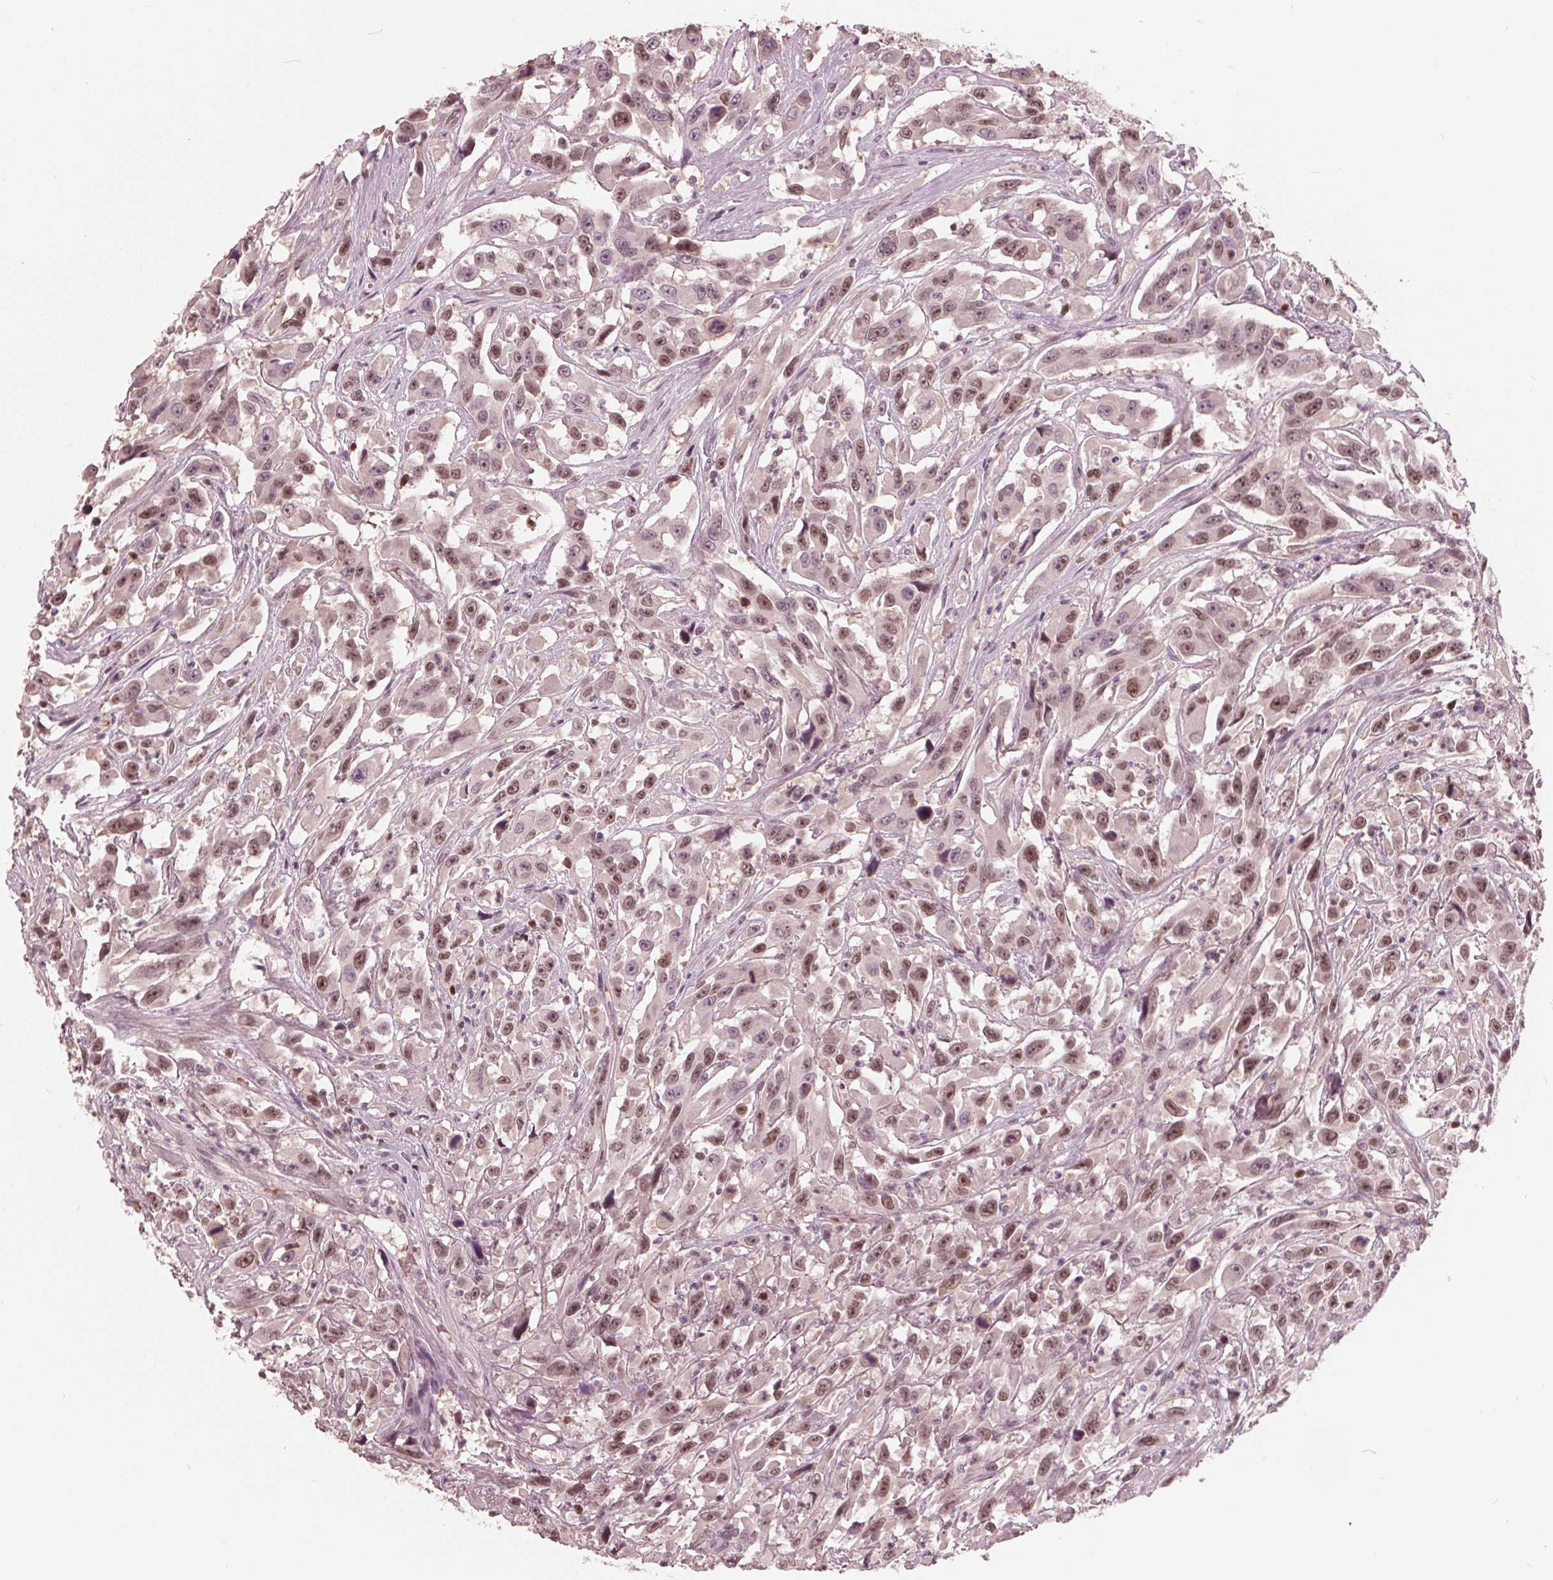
{"staining": {"intensity": "moderate", "quantity": "25%-75%", "location": "nuclear"}, "tissue": "urothelial cancer", "cell_type": "Tumor cells", "image_type": "cancer", "snomed": [{"axis": "morphology", "description": "Urothelial carcinoma, High grade"}, {"axis": "topography", "description": "Urinary bladder"}], "caption": "High-grade urothelial carcinoma tissue shows moderate nuclear staining in approximately 25%-75% of tumor cells, visualized by immunohistochemistry. (brown staining indicates protein expression, while blue staining denotes nuclei).", "gene": "HIRIP3", "patient": {"sex": "male", "age": 53}}